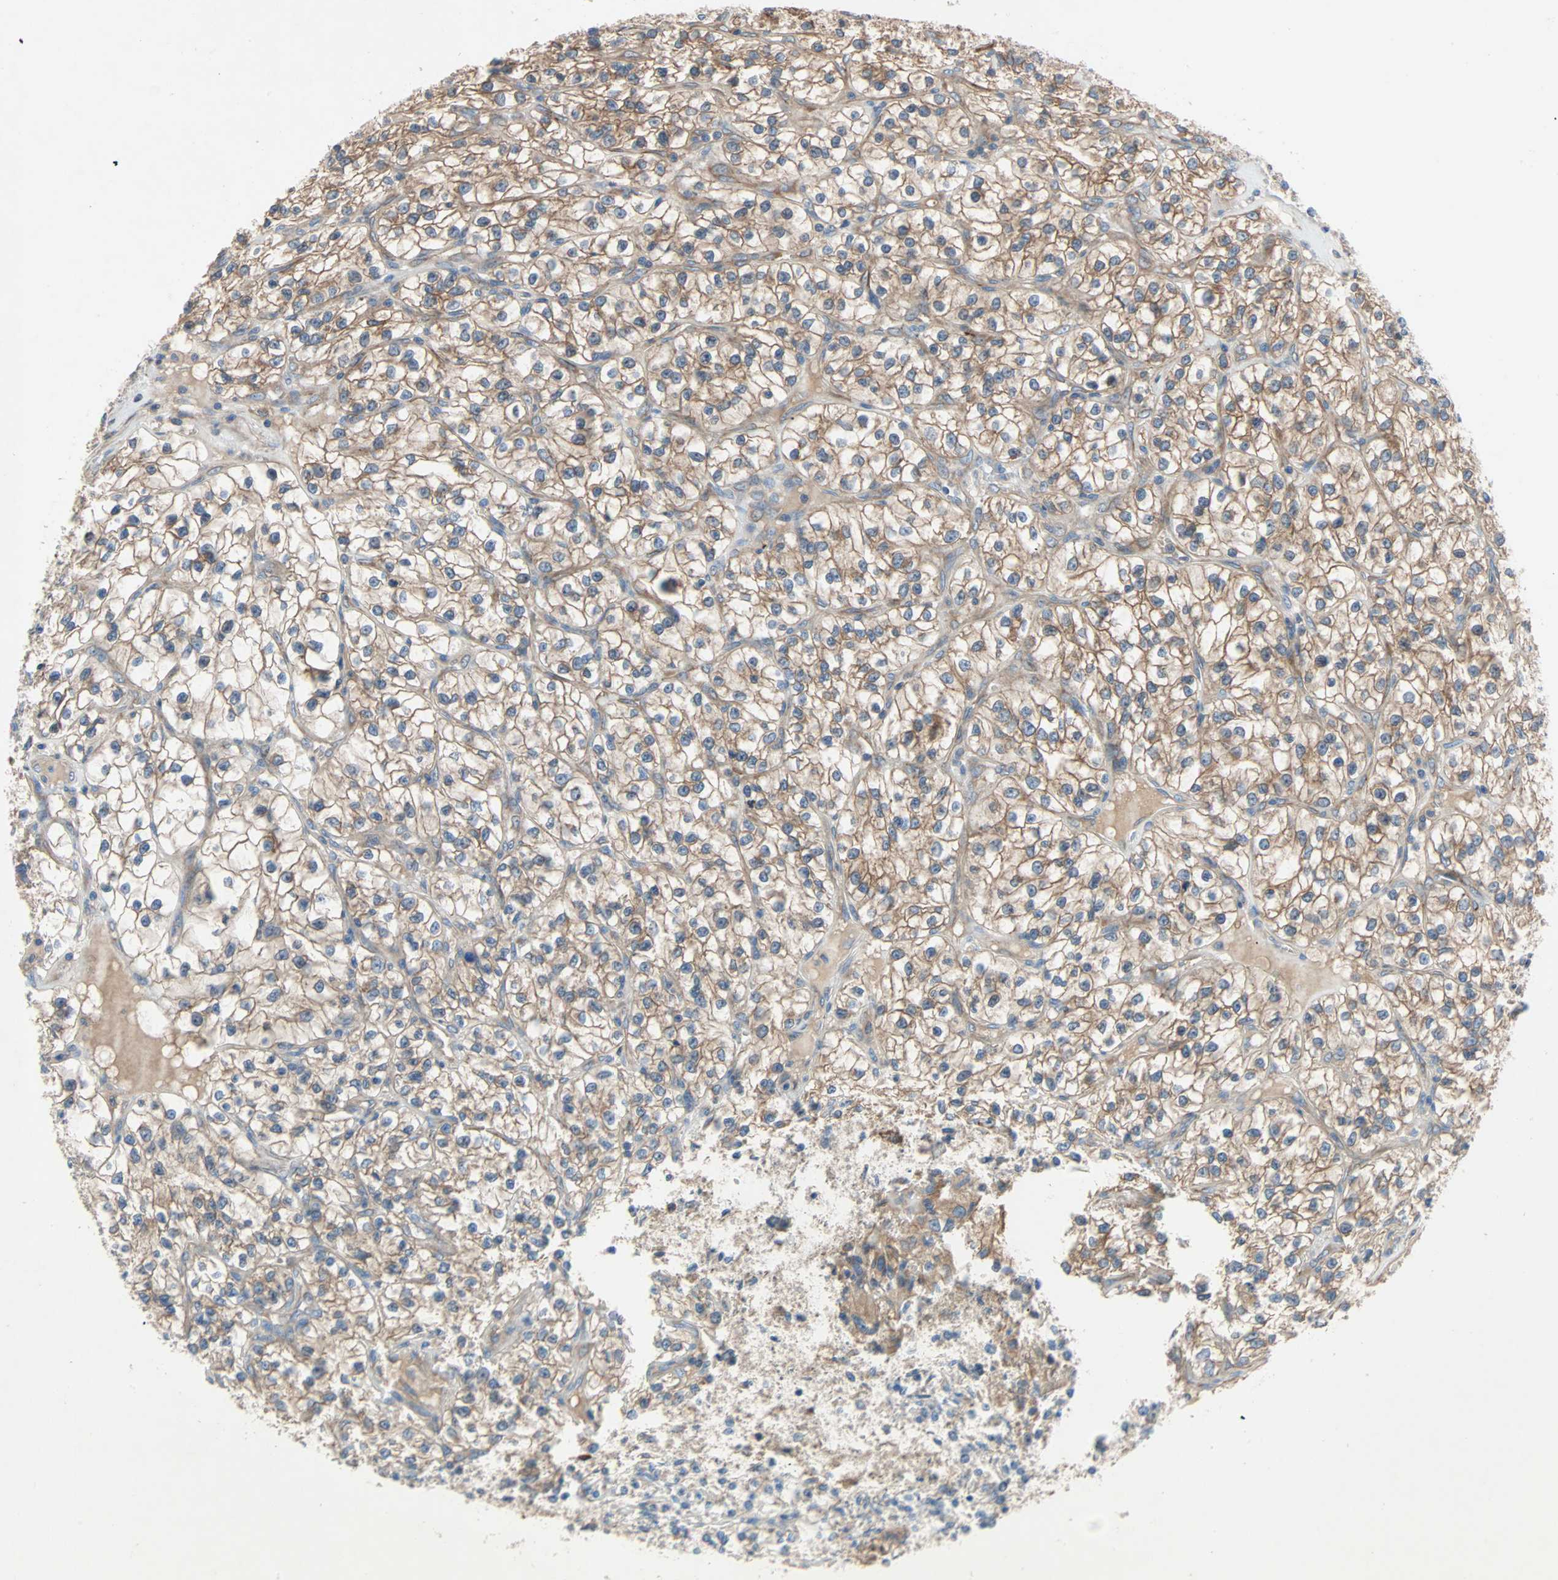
{"staining": {"intensity": "moderate", "quantity": ">75%", "location": "cytoplasmic/membranous"}, "tissue": "renal cancer", "cell_type": "Tumor cells", "image_type": "cancer", "snomed": [{"axis": "morphology", "description": "Adenocarcinoma, NOS"}, {"axis": "topography", "description": "Kidney"}], "caption": "Protein expression analysis of renal cancer (adenocarcinoma) reveals moderate cytoplasmic/membranous expression in about >75% of tumor cells. The staining was performed using DAB, with brown indicating positive protein expression. Nuclei are stained blue with hematoxylin.", "gene": "XYLT1", "patient": {"sex": "female", "age": 57}}